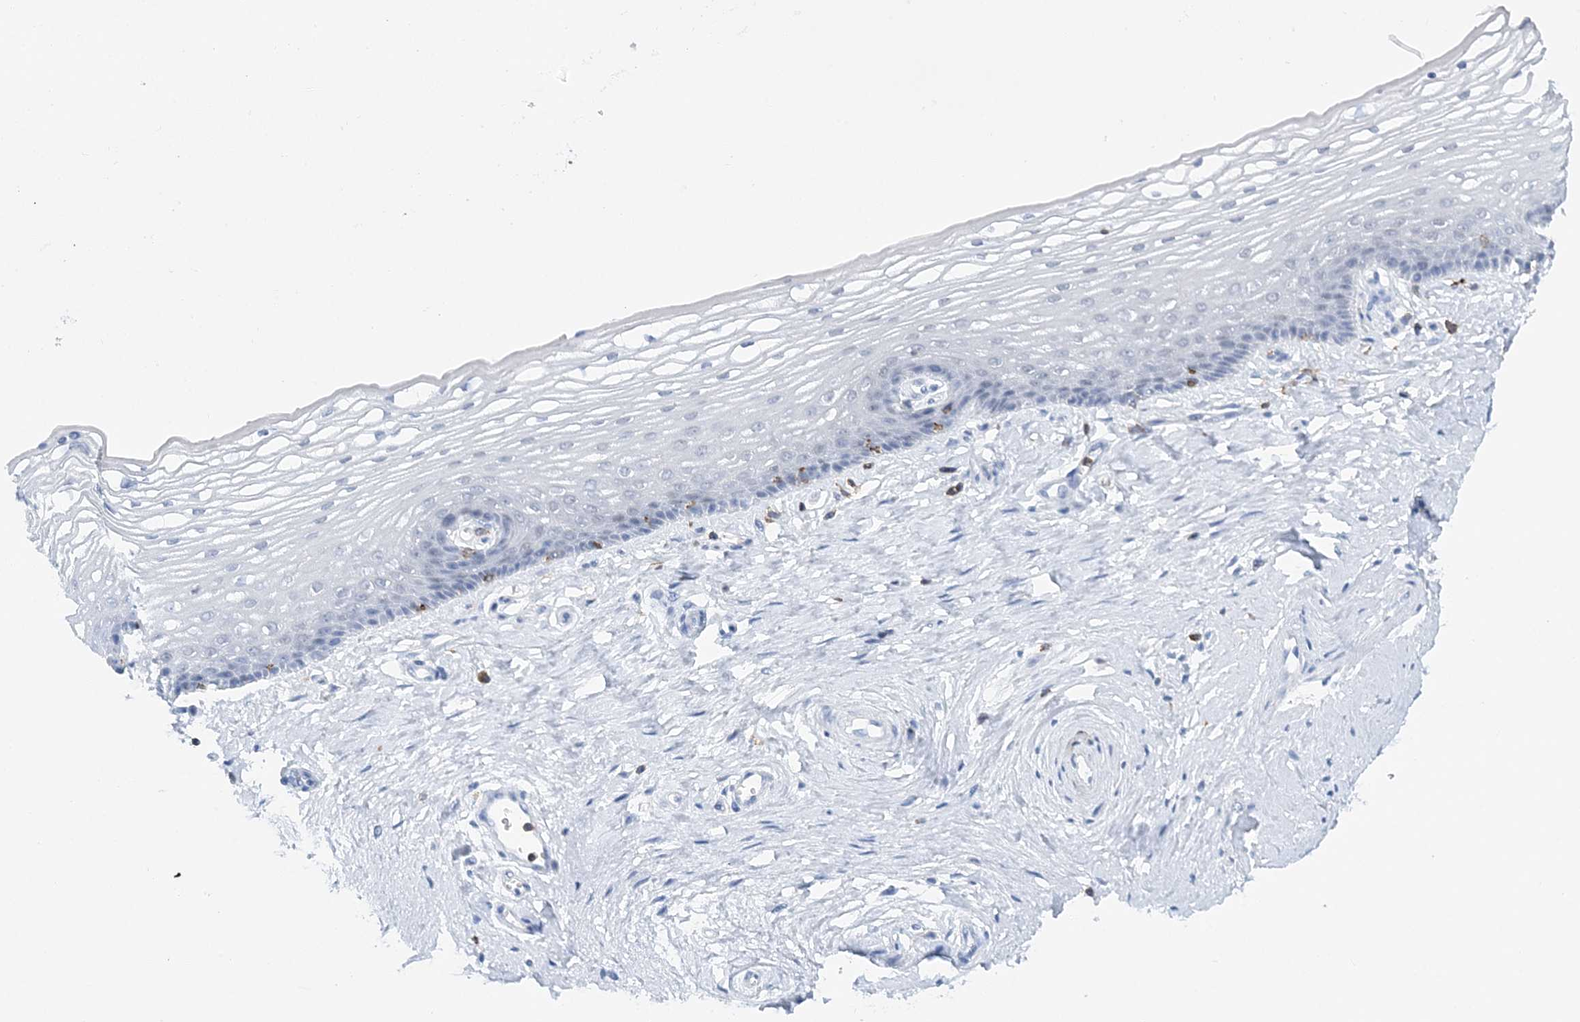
{"staining": {"intensity": "negative", "quantity": "none", "location": "none"}, "tissue": "vagina", "cell_type": "Squamous epithelial cells", "image_type": "normal", "snomed": [{"axis": "morphology", "description": "Normal tissue, NOS"}, {"axis": "topography", "description": "Vagina"}], "caption": "Squamous epithelial cells show no significant expression in unremarkable vagina. The staining was performed using DAB to visualize the protein expression in brown, while the nuclei were stained in blue with hematoxylin (Magnification: 20x).", "gene": "PRMT9", "patient": {"sex": "female", "age": 46}}